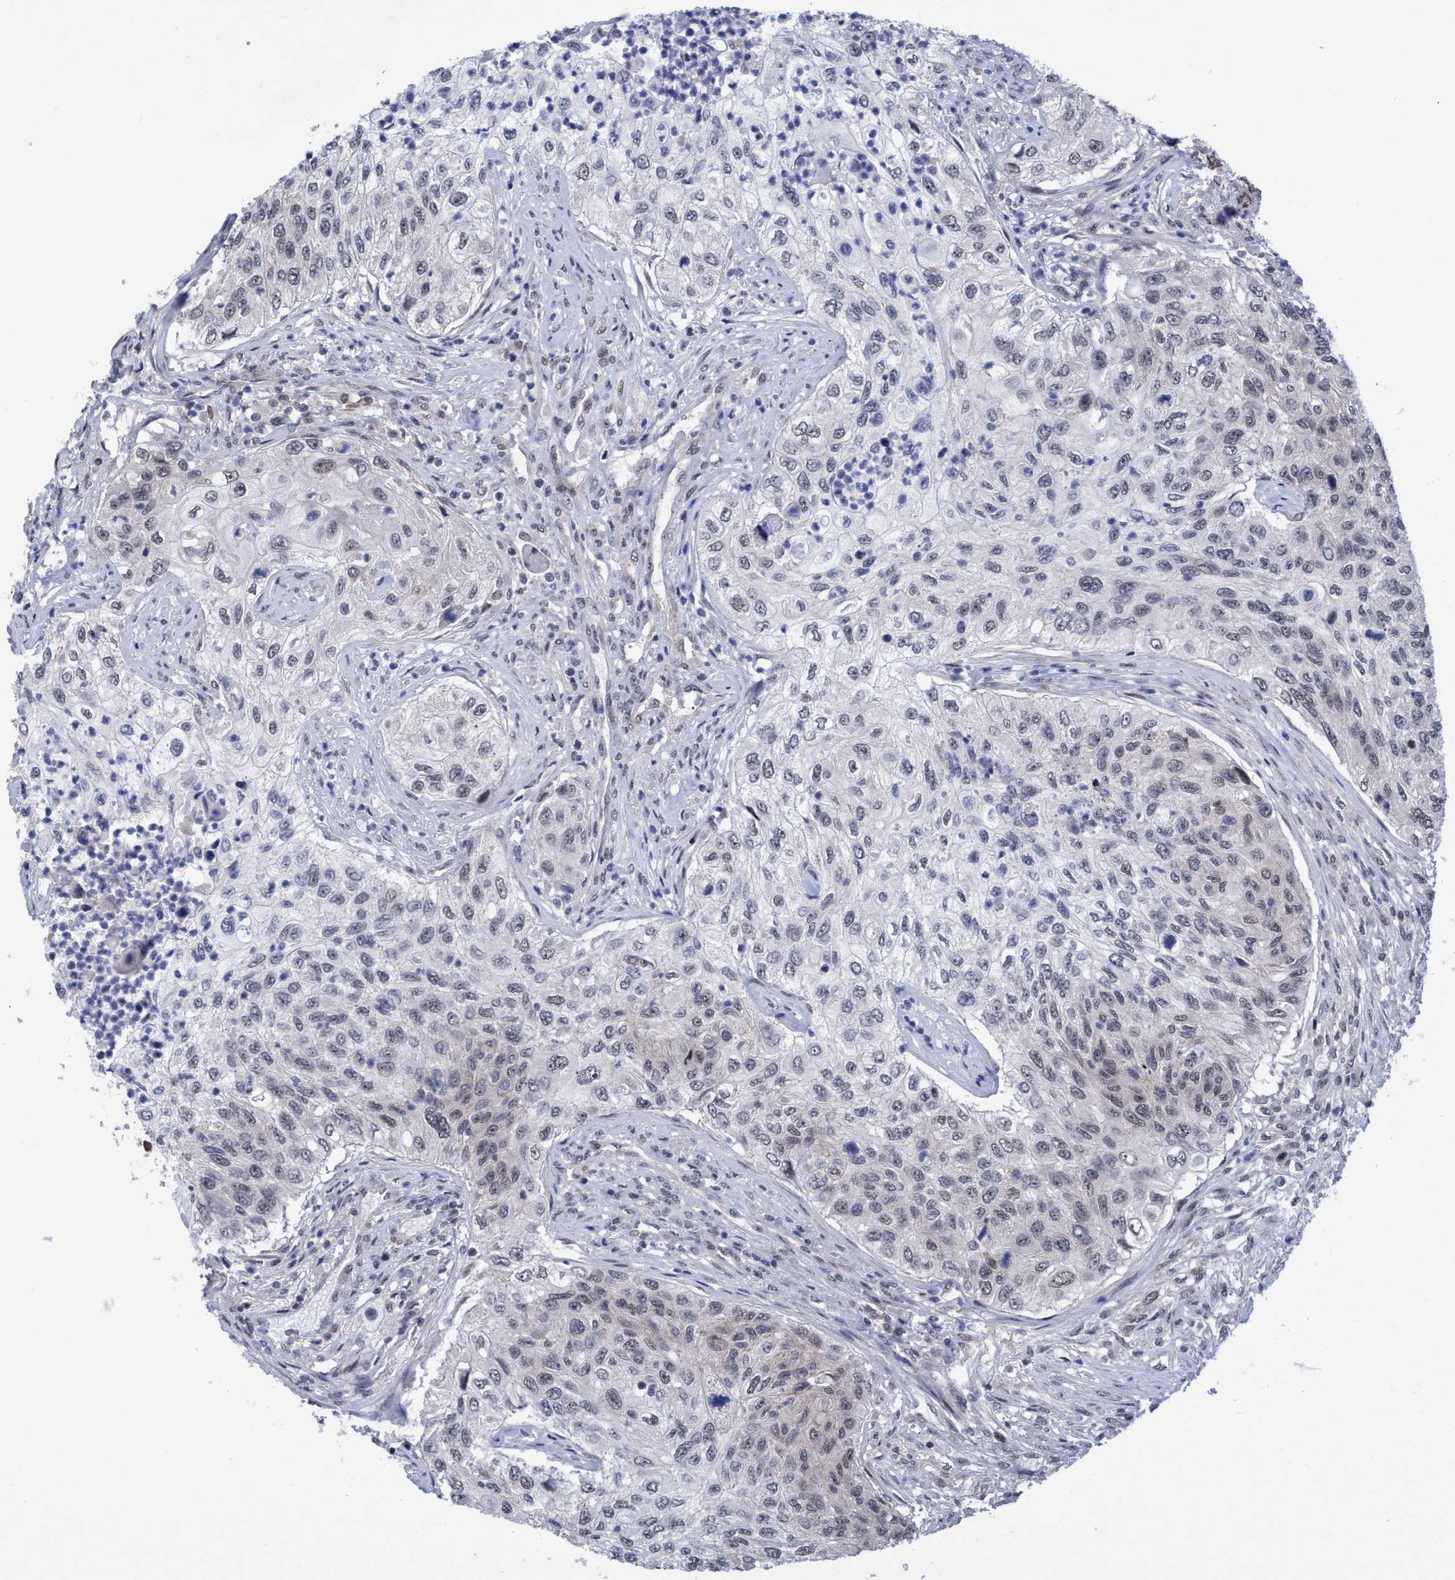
{"staining": {"intensity": "negative", "quantity": "none", "location": "none"}, "tissue": "urothelial cancer", "cell_type": "Tumor cells", "image_type": "cancer", "snomed": [{"axis": "morphology", "description": "Urothelial carcinoma, High grade"}, {"axis": "topography", "description": "Urinary bladder"}], "caption": "IHC histopathology image of urothelial cancer stained for a protein (brown), which exhibits no positivity in tumor cells.", "gene": "C9orf78", "patient": {"sex": "female", "age": 60}}